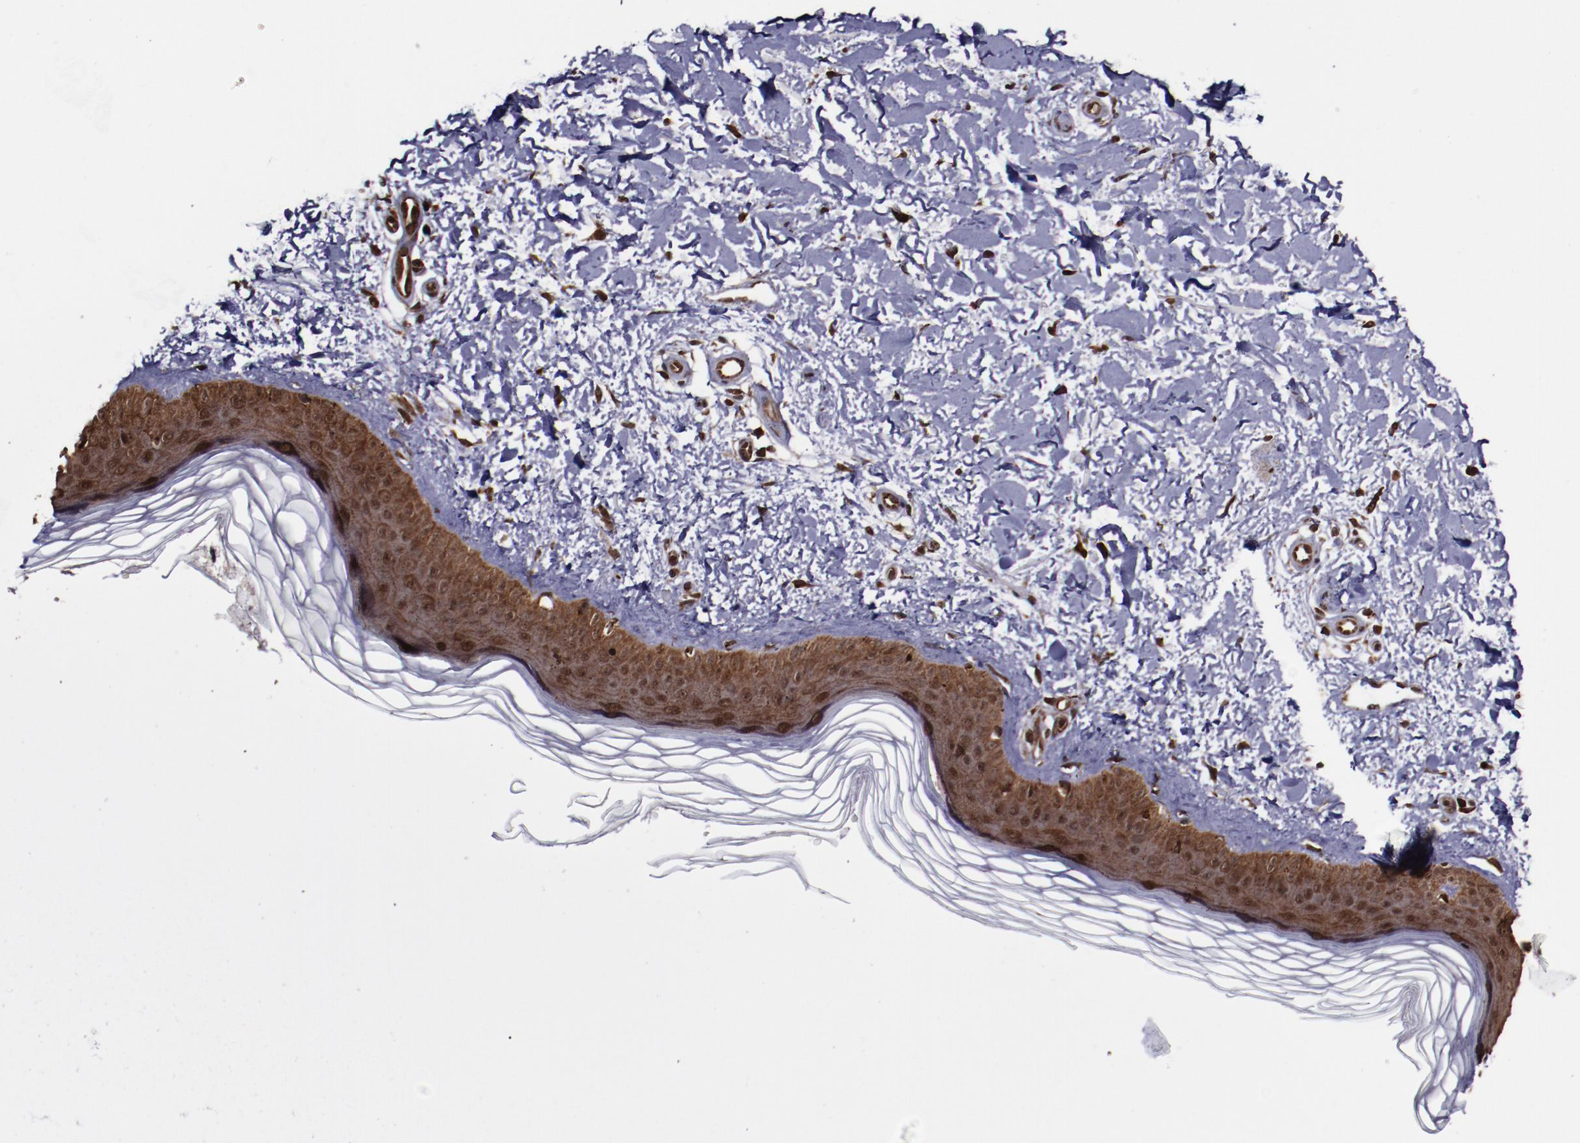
{"staining": {"intensity": "strong", "quantity": ">75%", "location": "cytoplasmic/membranous,nuclear"}, "tissue": "skin", "cell_type": "Fibroblasts", "image_type": "normal", "snomed": [{"axis": "morphology", "description": "Normal tissue, NOS"}, {"axis": "topography", "description": "Skin"}], "caption": "A micrograph showing strong cytoplasmic/membranous,nuclear positivity in approximately >75% of fibroblasts in benign skin, as visualized by brown immunohistochemical staining.", "gene": "EIF4ENIF1", "patient": {"sex": "female", "age": 19}}